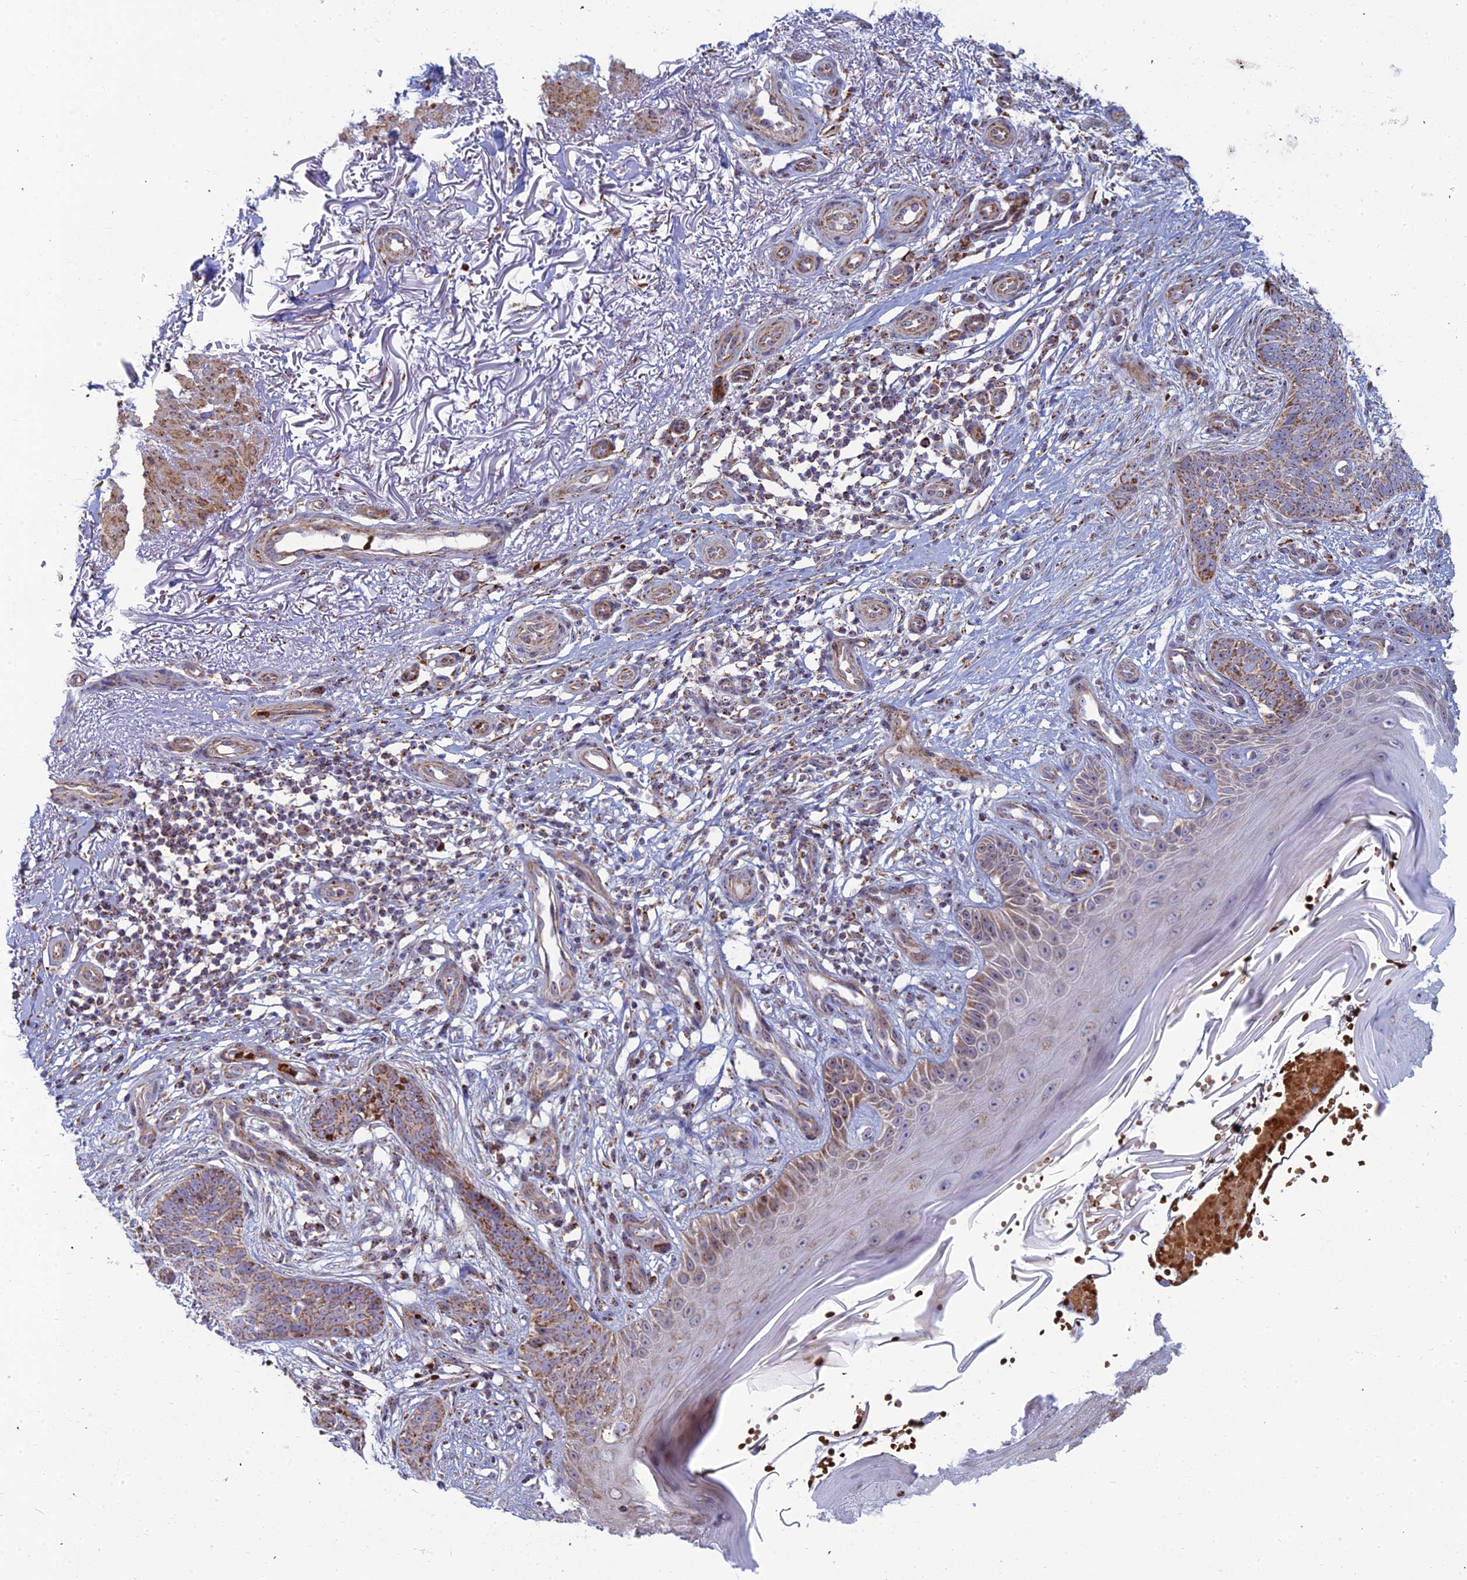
{"staining": {"intensity": "moderate", "quantity": ">75%", "location": "cytoplasmic/membranous"}, "tissue": "skin cancer", "cell_type": "Tumor cells", "image_type": "cancer", "snomed": [{"axis": "morphology", "description": "Basal cell carcinoma"}, {"axis": "topography", "description": "Skin"}], "caption": "Immunohistochemistry histopathology image of neoplastic tissue: skin basal cell carcinoma stained using immunohistochemistry demonstrates medium levels of moderate protein expression localized specifically in the cytoplasmic/membranous of tumor cells, appearing as a cytoplasmic/membranous brown color.", "gene": "SLC35F4", "patient": {"sex": "female", "age": 82}}